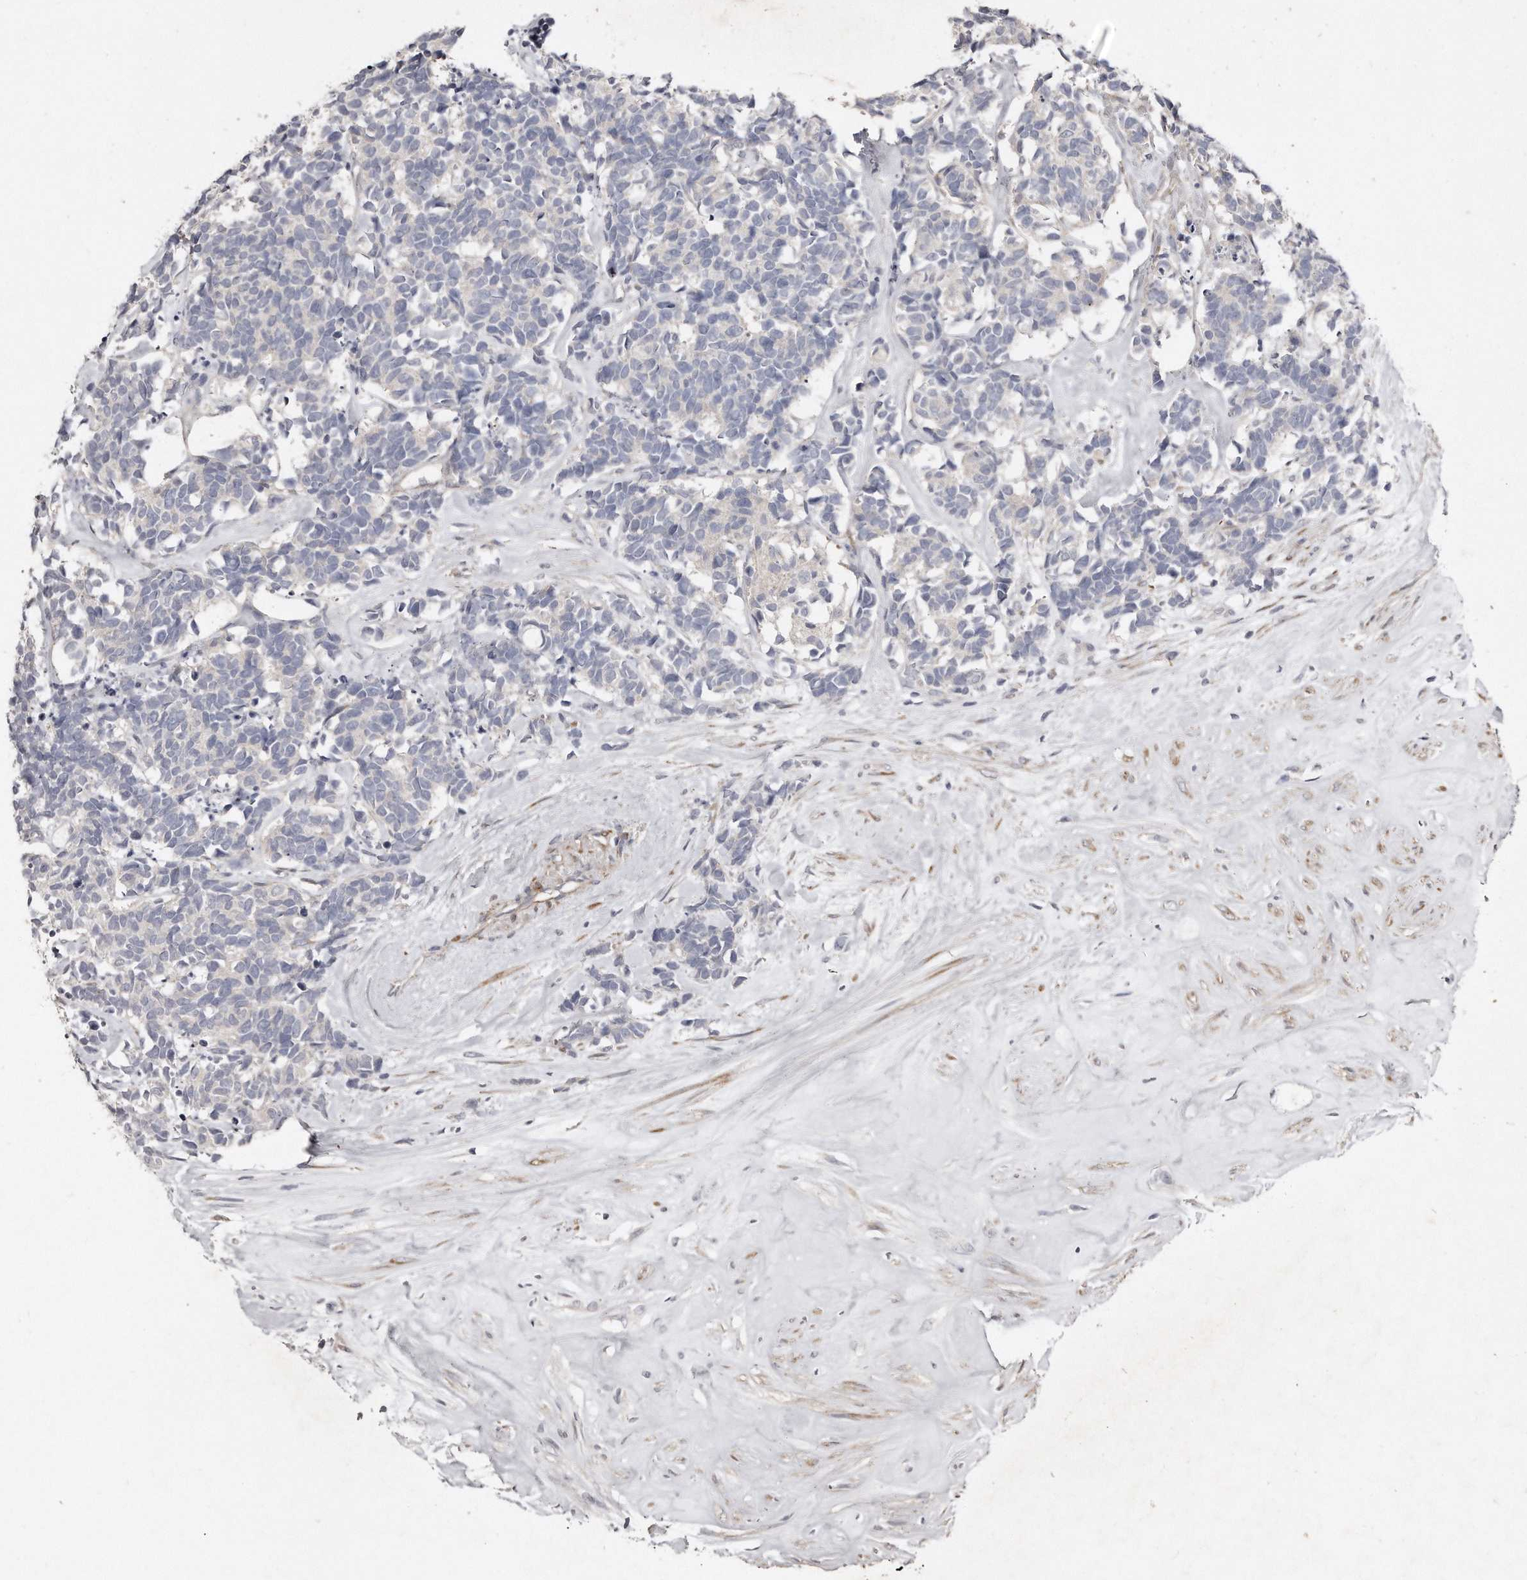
{"staining": {"intensity": "negative", "quantity": "none", "location": "none"}, "tissue": "carcinoid", "cell_type": "Tumor cells", "image_type": "cancer", "snomed": [{"axis": "morphology", "description": "Carcinoma, NOS"}, {"axis": "morphology", "description": "Carcinoid, malignant, NOS"}, {"axis": "topography", "description": "Urinary bladder"}], "caption": "This is an IHC micrograph of human malignant carcinoid. There is no expression in tumor cells.", "gene": "LMOD1", "patient": {"sex": "male", "age": 57}}